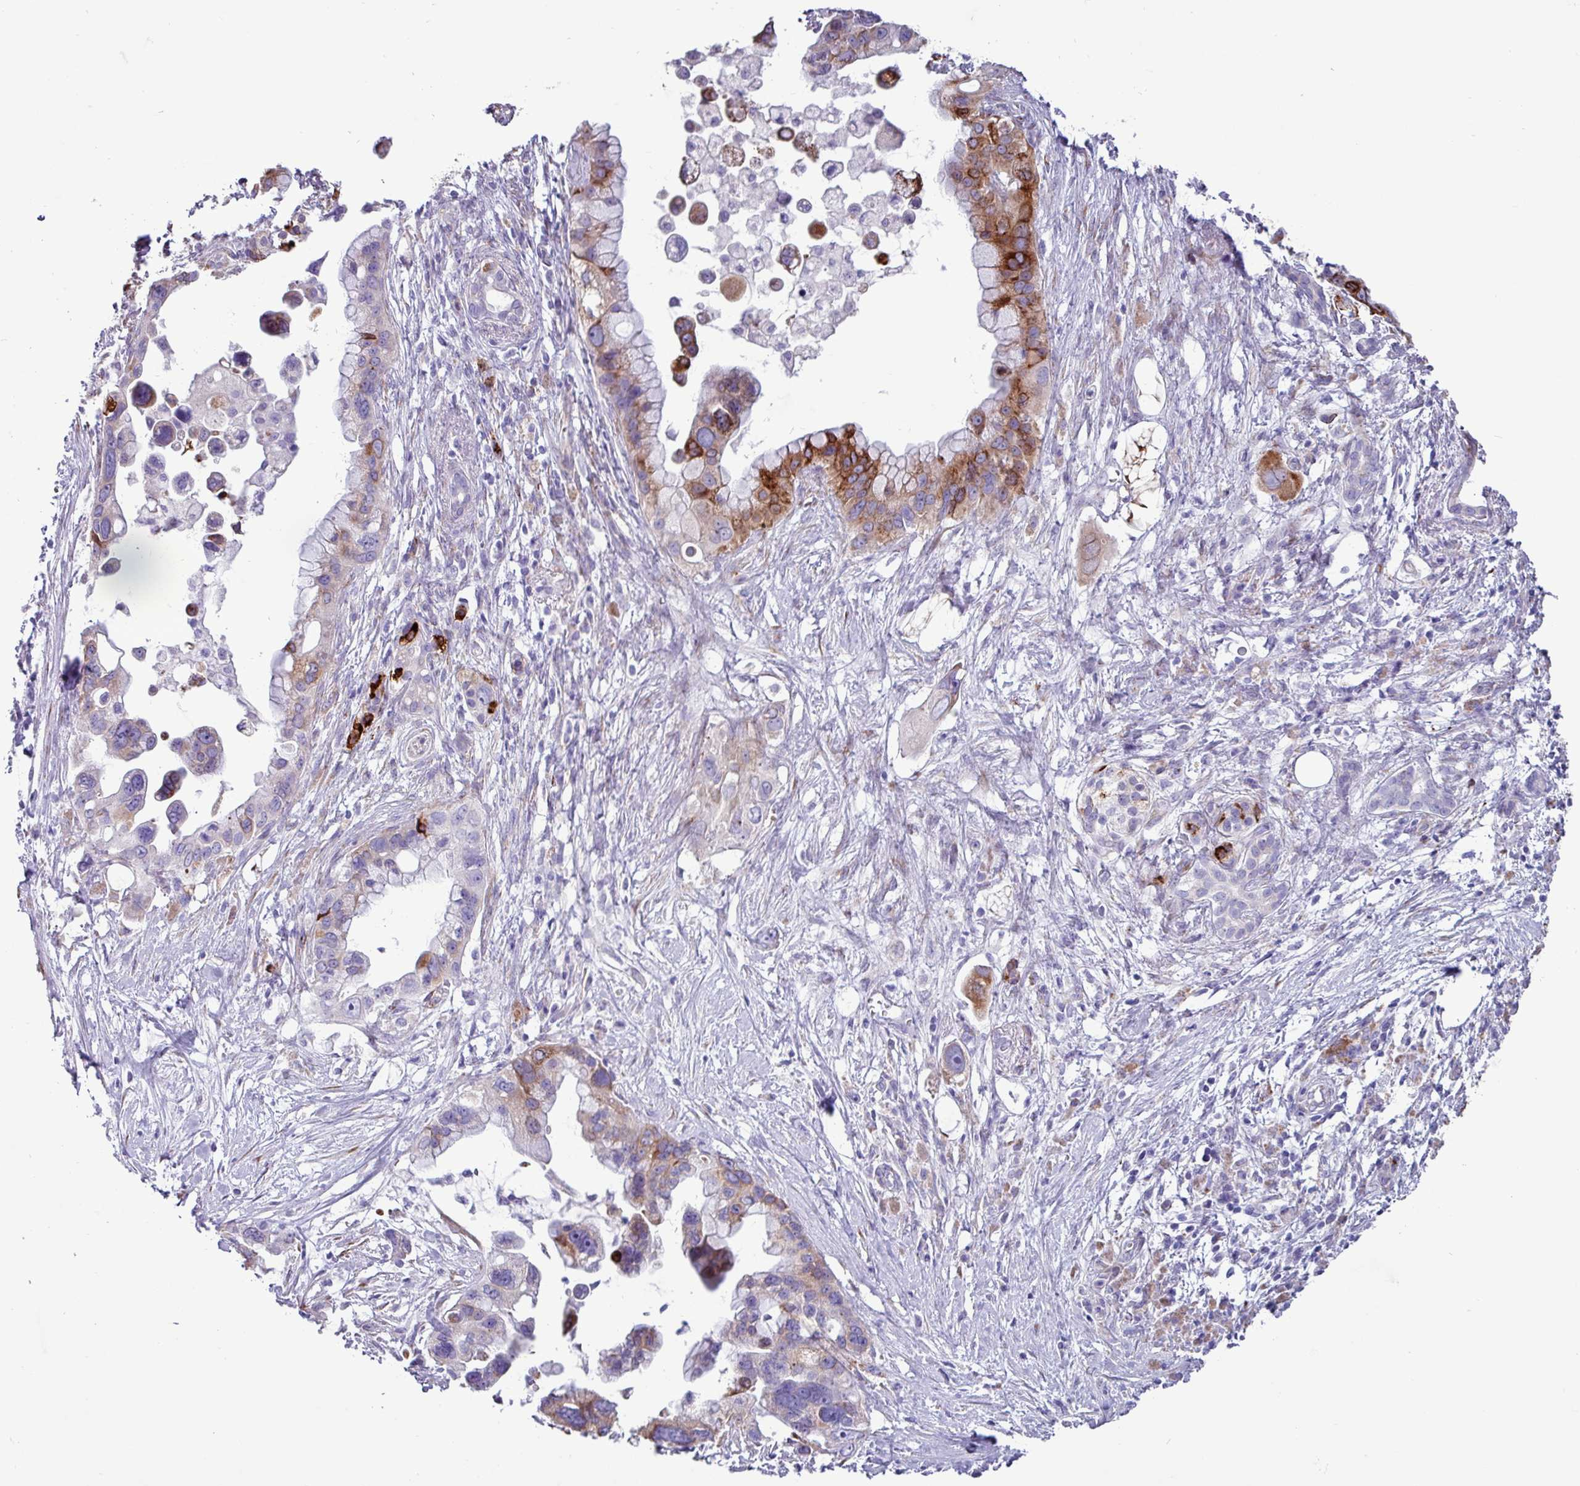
{"staining": {"intensity": "strong", "quantity": "<25%", "location": "cytoplasmic/membranous"}, "tissue": "pancreatic cancer", "cell_type": "Tumor cells", "image_type": "cancer", "snomed": [{"axis": "morphology", "description": "Adenocarcinoma, NOS"}, {"axis": "topography", "description": "Pancreas"}], "caption": "Tumor cells reveal strong cytoplasmic/membranous staining in about <25% of cells in pancreatic cancer (adenocarcinoma).", "gene": "PPP1R35", "patient": {"sex": "female", "age": 83}}